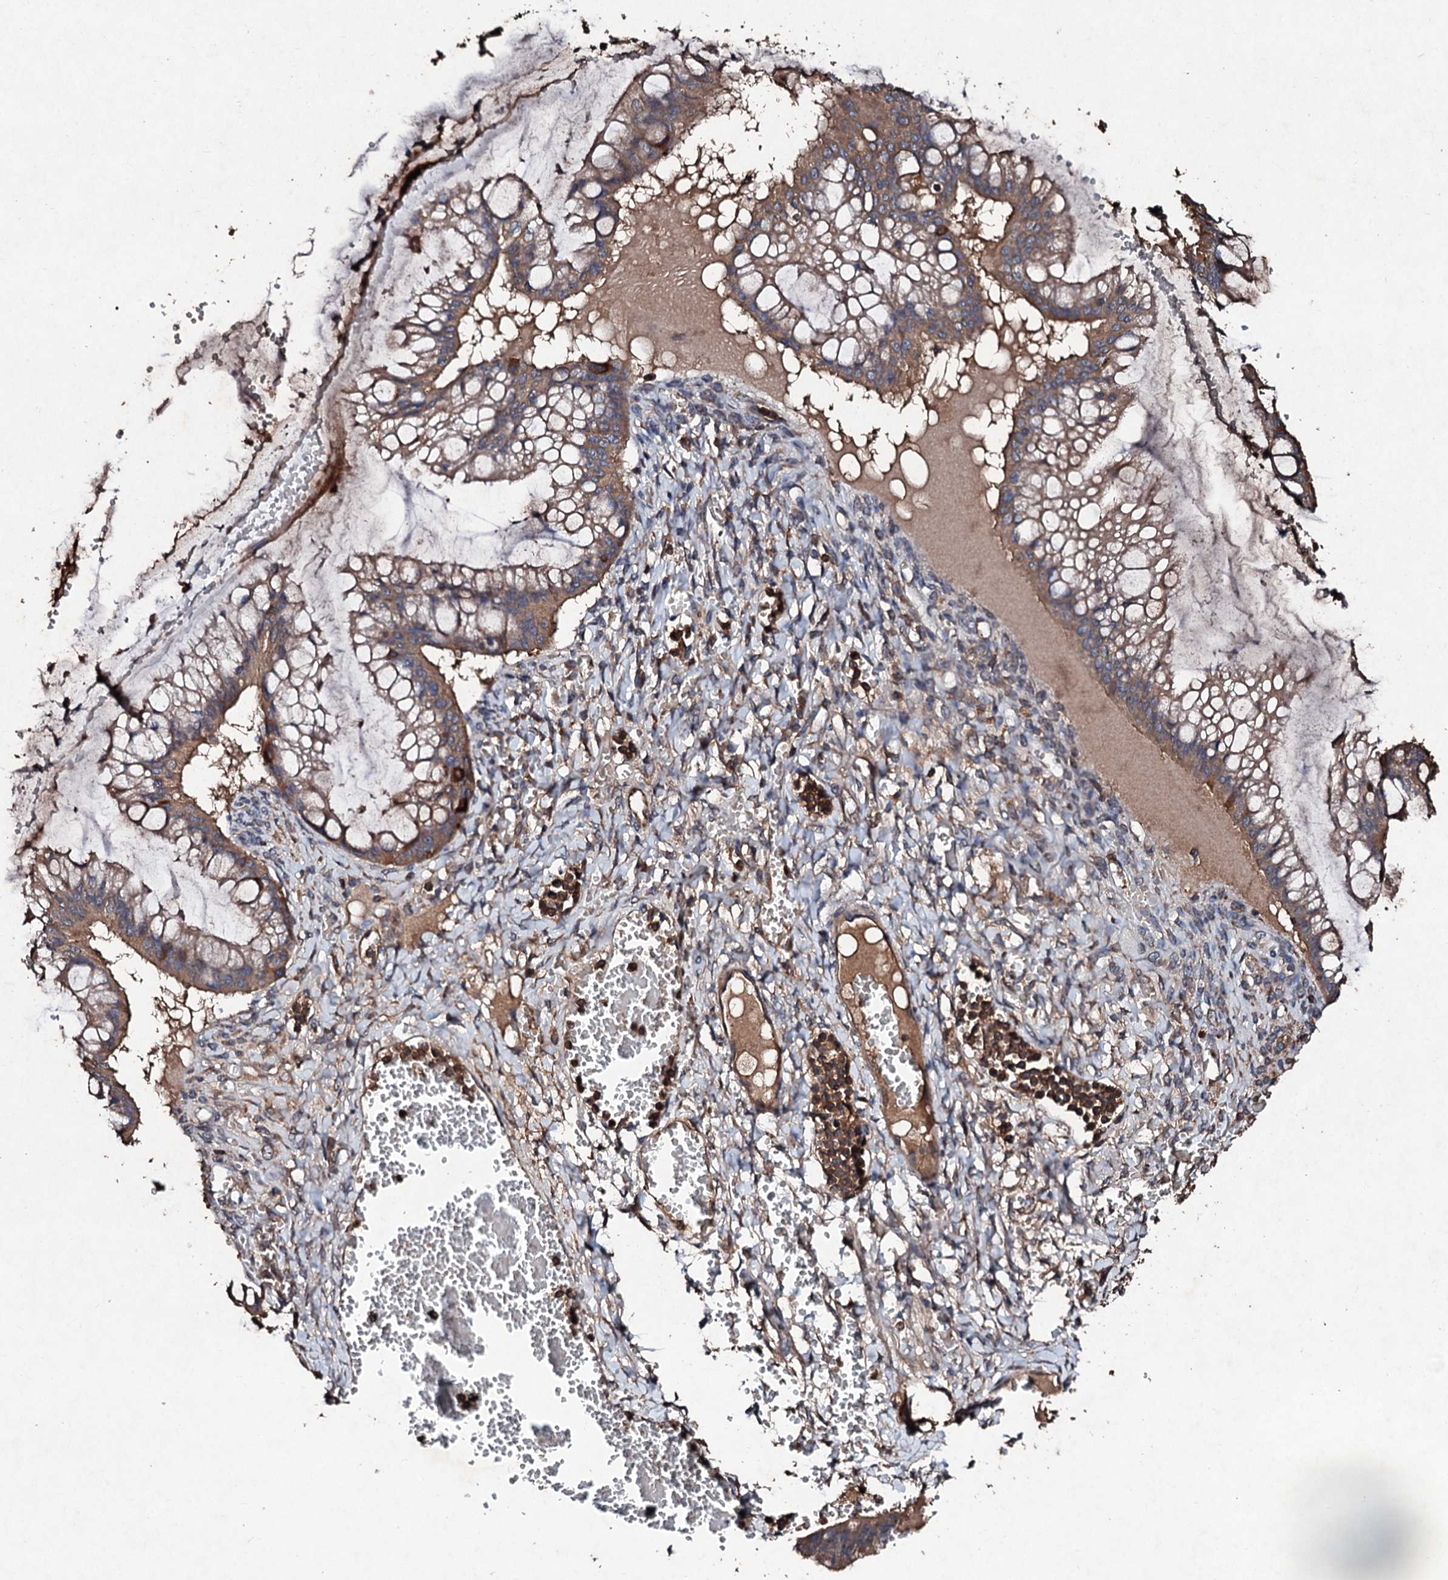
{"staining": {"intensity": "moderate", "quantity": ">75%", "location": "cytoplasmic/membranous"}, "tissue": "ovarian cancer", "cell_type": "Tumor cells", "image_type": "cancer", "snomed": [{"axis": "morphology", "description": "Cystadenocarcinoma, mucinous, NOS"}, {"axis": "topography", "description": "Ovary"}], "caption": "Immunohistochemistry (IHC) micrograph of ovarian cancer (mucinous cystadenocarcinoma) stained for a protein (brown), which exhibits medium levels of moderate cytoplasmic/membranous expression in approximately >75% of tumor cells.", "gene": "KERA", "patient": {"sex": "female", "age": 73}}